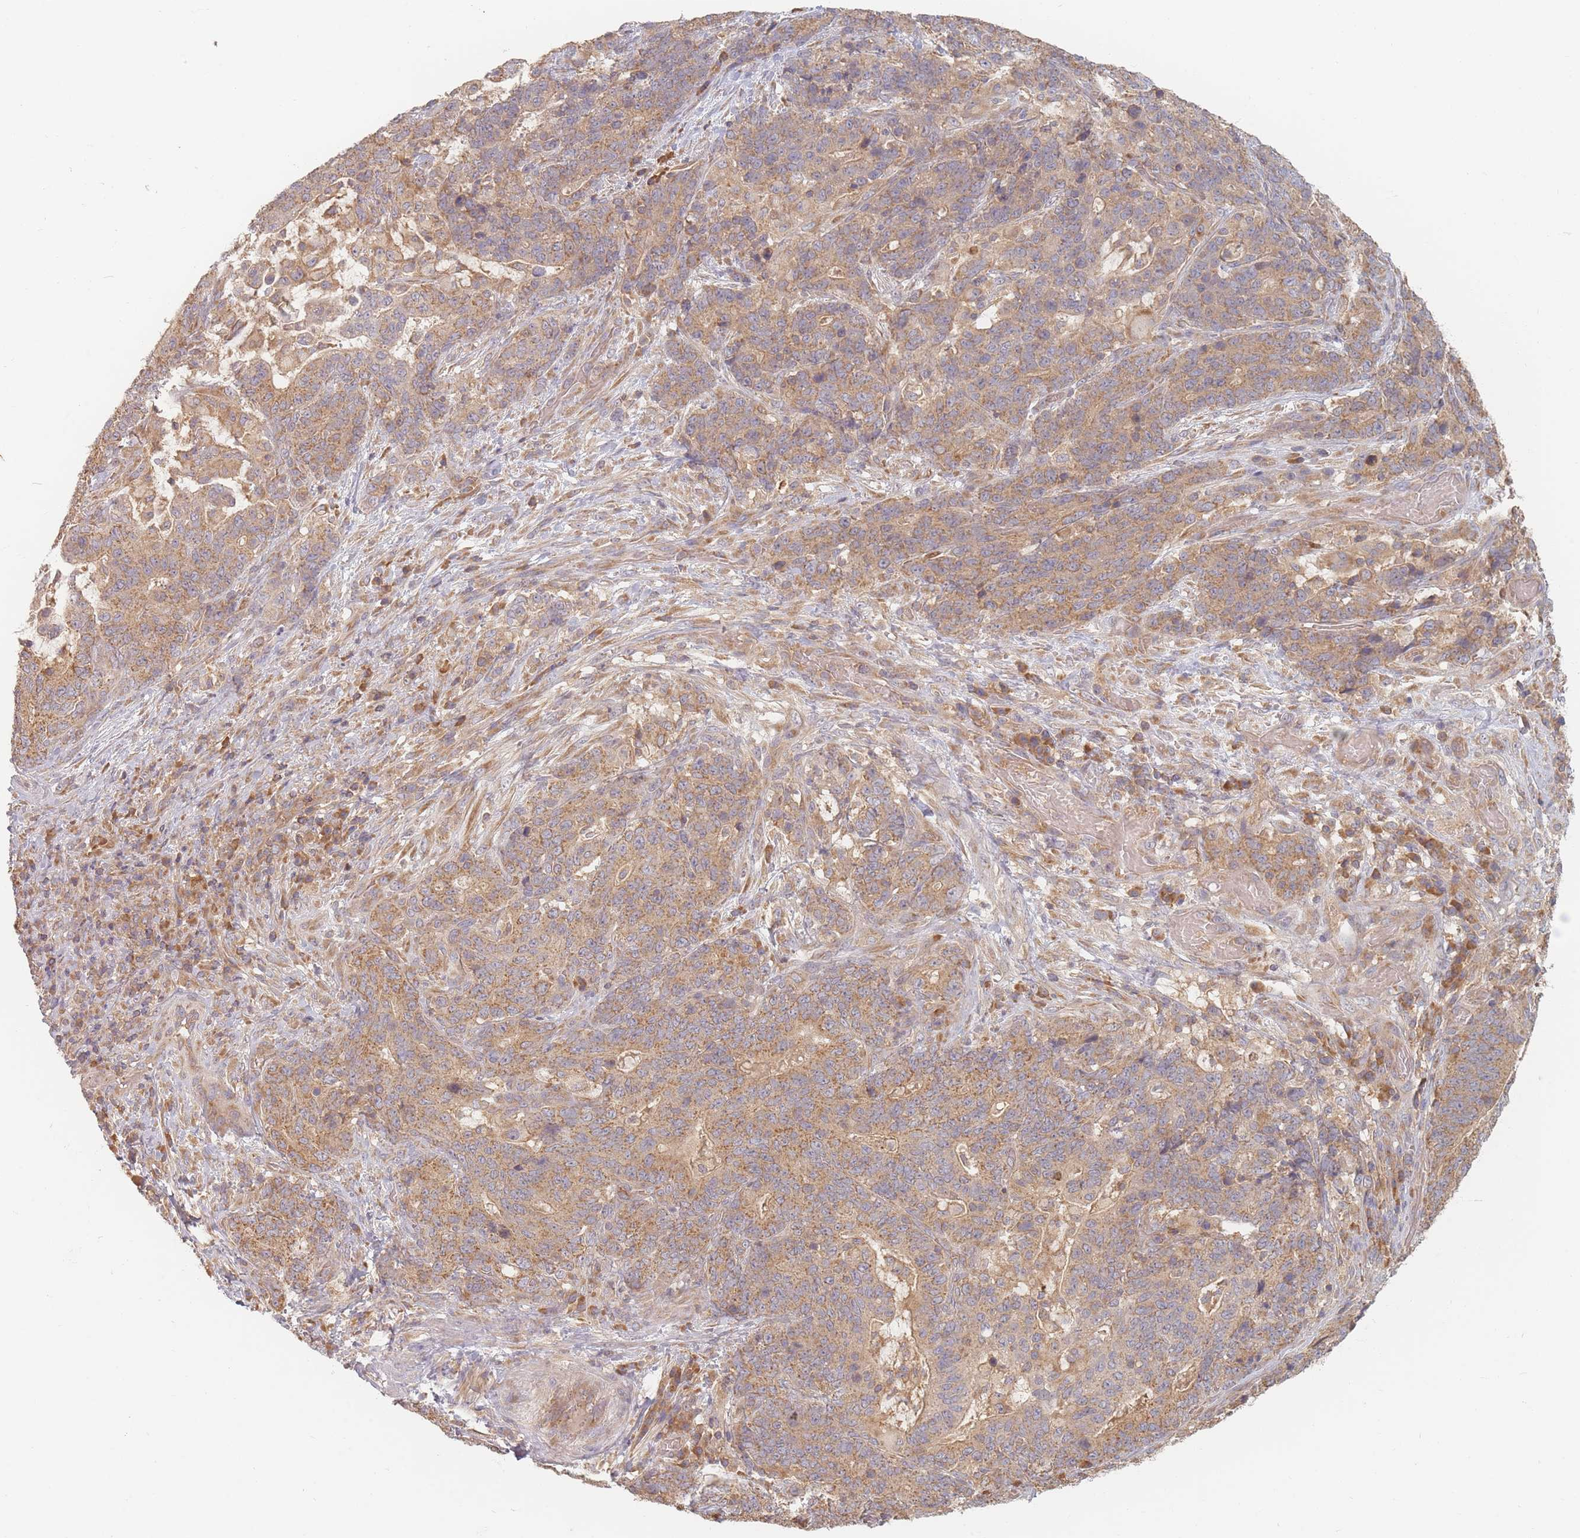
{"staining": {"intensity": "moderate", "quantity": ">75%", "location": "cytoplasmic/membranous"}, "tissue": "stomach cancer", "cell_type": "Tumor cells", "image_type": "cancer", "snomed": [{"axis": "morphology", "description": "Normal tissue, NOS"}, {"axis": "morphology", "description": "Adenocarcinoma, NOS"}, {"axis": "topography", "description": "Stomach"}], "caption": "Immunohistochemical staining of stomach cancer displays moderate cytoplasmic/membranous protein expression in approximately >75% of tumor cells. The staining was performed using DAB, with brown indicating positive protein expression. Nuclei are stained blue with hematoxylin.", "gene": "SLC35F3", "patient": {"sex": "female", "age": 64}}